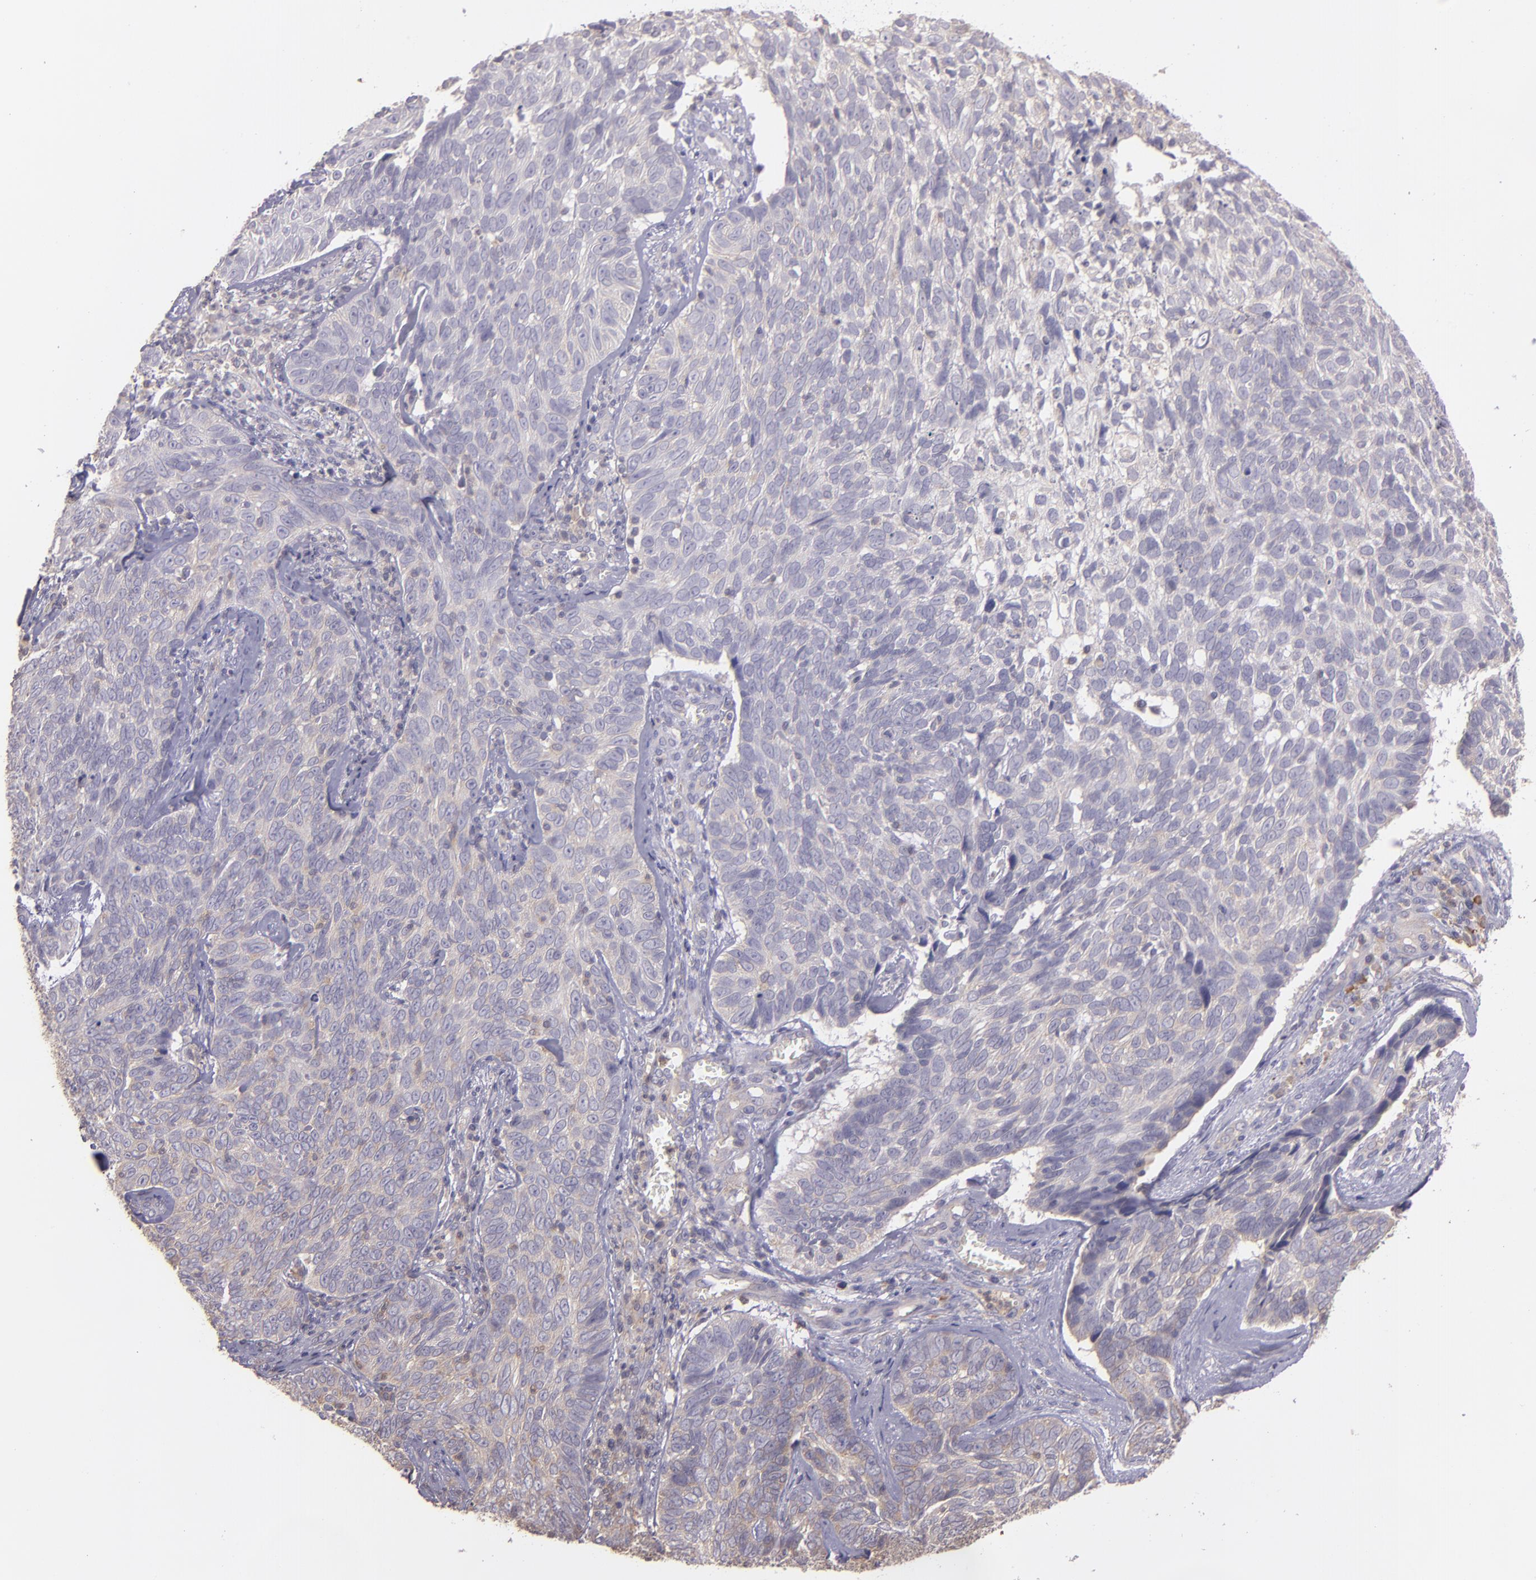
{"staining": {"intensity": "weak", "quantity": "25%-75%", "location": "cytoplasmic/membranous"}, "tissue": "skin cancer", "cell_type": "Tumor cells", "image_type": "cancer", "snomed": [{"axis": "morphology", "description": "Basal cell carcinoma"}, {"axis": "topography", "description": "Skin"}], "caption": "About 25%-75% of tumor cells in skin basal cell carcinoma reveal weak cytoplasmic/membranous protein positivity as visualized by brown immunohistochemical staining.", "gene": "ECE1", "patient": {"sex": "male", "age": 72}}